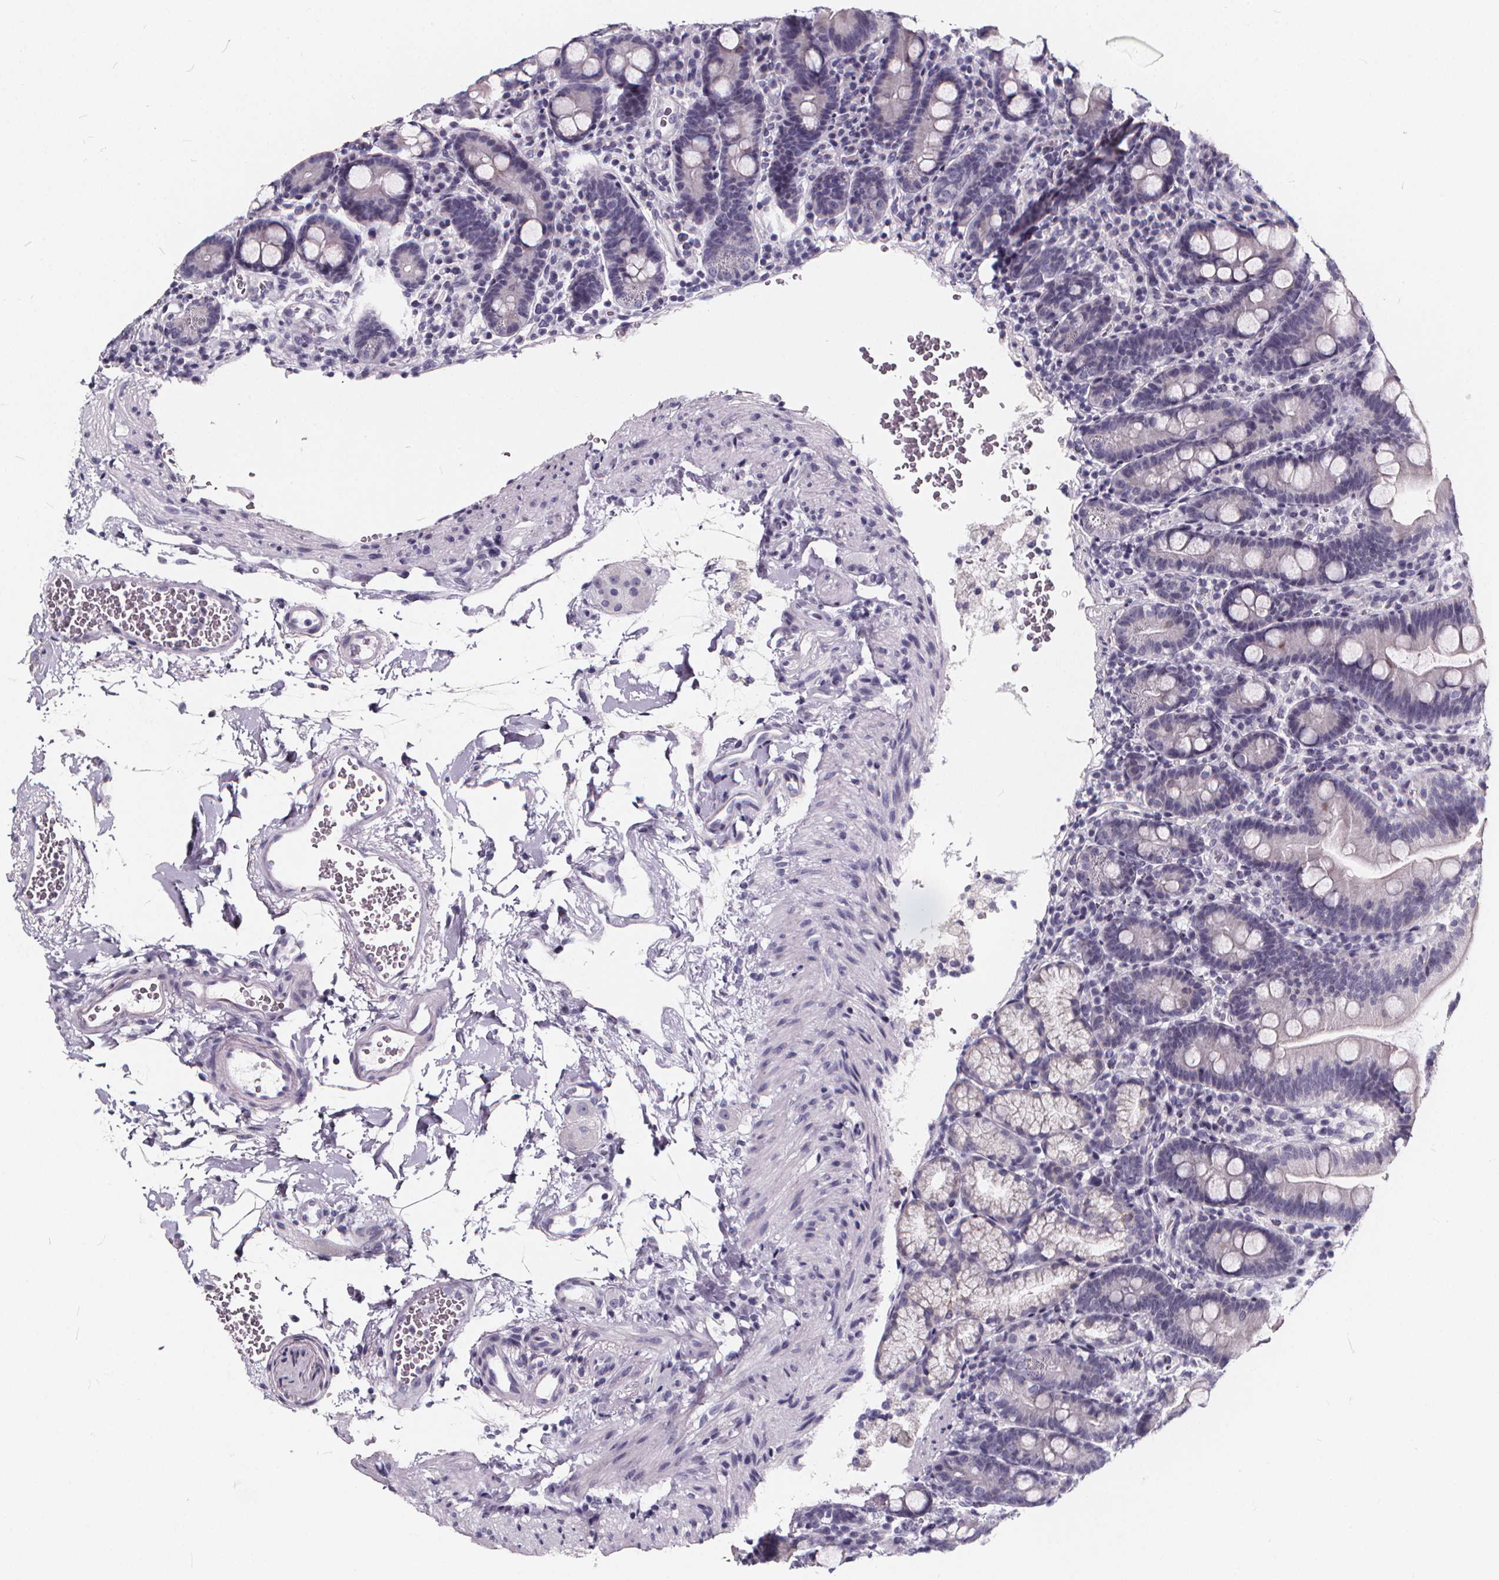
{"staining": {"intensity": "negative", "quantity": "none", "location": "none"}, "tissue": "duodenum", "cell_type": "Glandular cells", "image_type": "normal", "snomed": [{"axis": "morphology", "description": "Normal tissue, NOS"}, {"axis": "topography", "description": "Duodenum"}], "caption": "Immunohistochemical staining of normal duodenum exhibits no significant positivity in glandular cells. Brightfield microscopy of immunohistochemistry (IHC) stained with DAB (3,3'-diaminobenzidine) (brown) and hematoxylin (blue), captured at high magnification.", "gene": "SPEF2", "patient": {"sex": "male", "age": 59}}